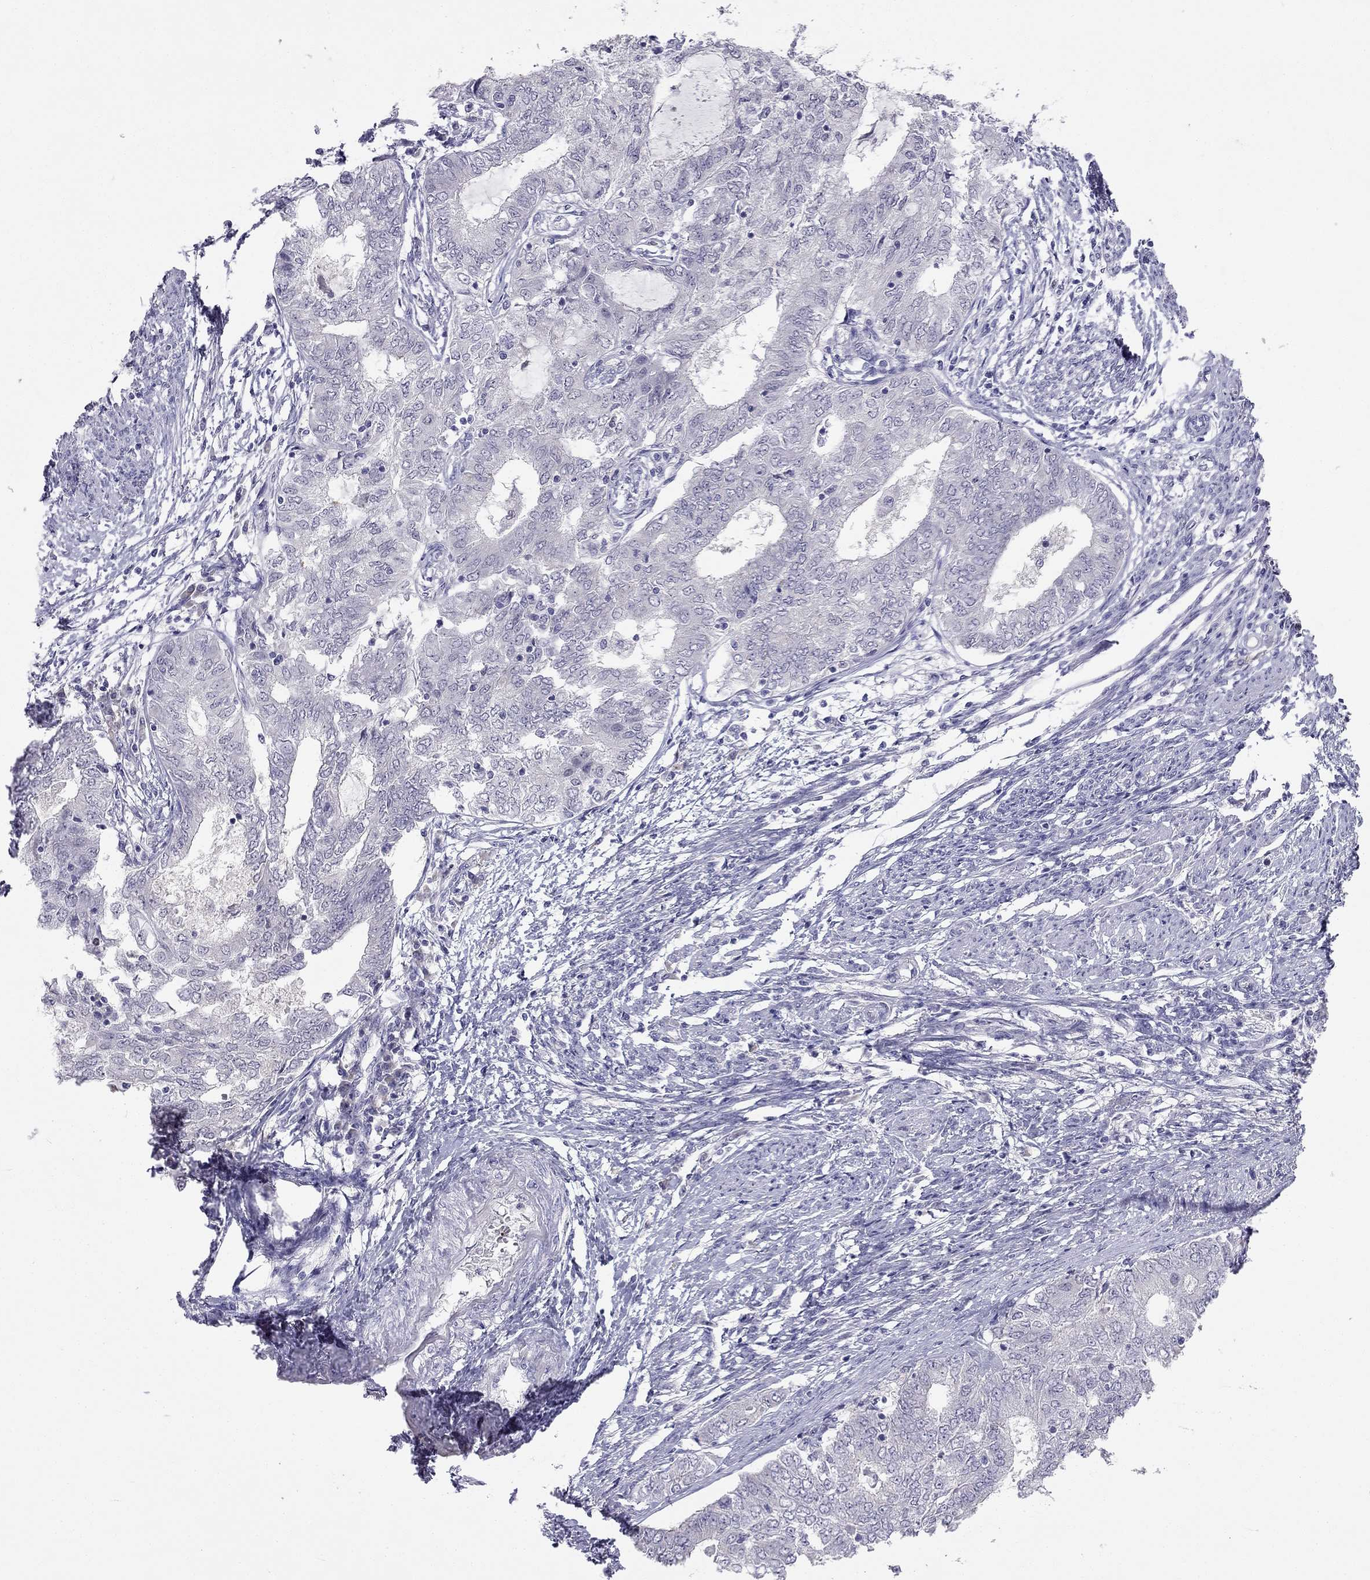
{"staining": {"intensity": "negative", "quantity": "none", "location": "none"}, "tissue": "endometrial cancer", "cell_type": "Tumor cells", "image_type": "cancer", "snomed": [{"axis": "morphology", "description": "Adenocarcinoma, NOS"}, {"axis": "topography", "description": "Endometrium"}], "caption": "High magnification brightfield microscopy of endometrial cancer stained with DAB (3,3'-diaminobenzidine) (brown) and counterstained with hematoxylin (blue): tumor cells show no significant positivity.", "gene": "C16orf89", "patient": {"sex": "female", "age": 62}}